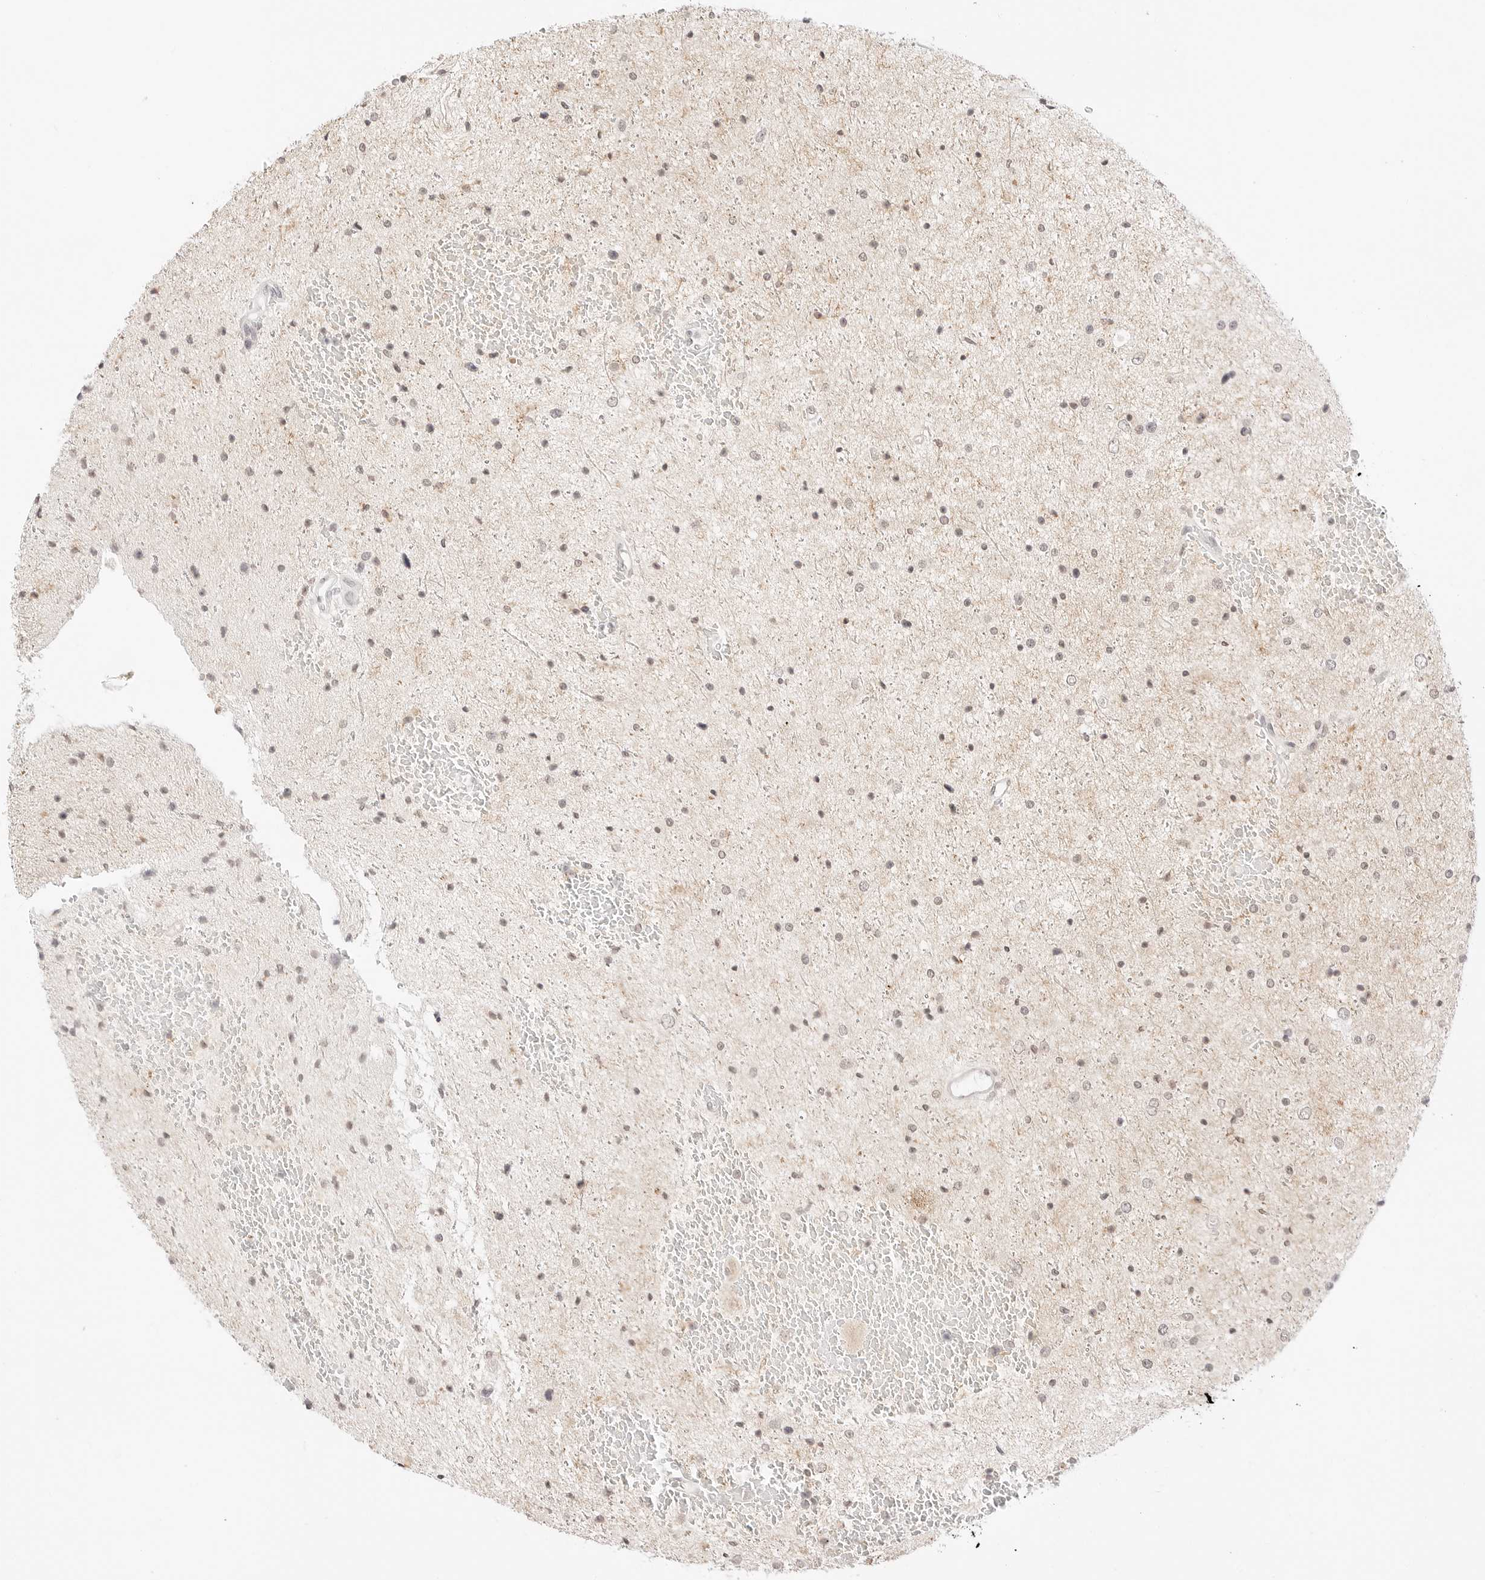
{"staining": {"intensity": "weak", "quantity": "<25%", "location": "nuclear"}, "tissue": "glioma", "cell_type": "Tumor cells", "image_type": "cancer", "snomed": [{"axis": "morphology", "description": "Glioma, malignant, Low grade"}, {"axis": "topography", "description": "Brain"}], "caption": "IHC of malignant glioma (low-grade) displays no staining in tumor cells. (Brightfield microscopy of DAB (3,3'-diaminobenzidine) IHC at high magnification).", "gene": "GNAS", "patient": {"sex": "female", "age": 37}}